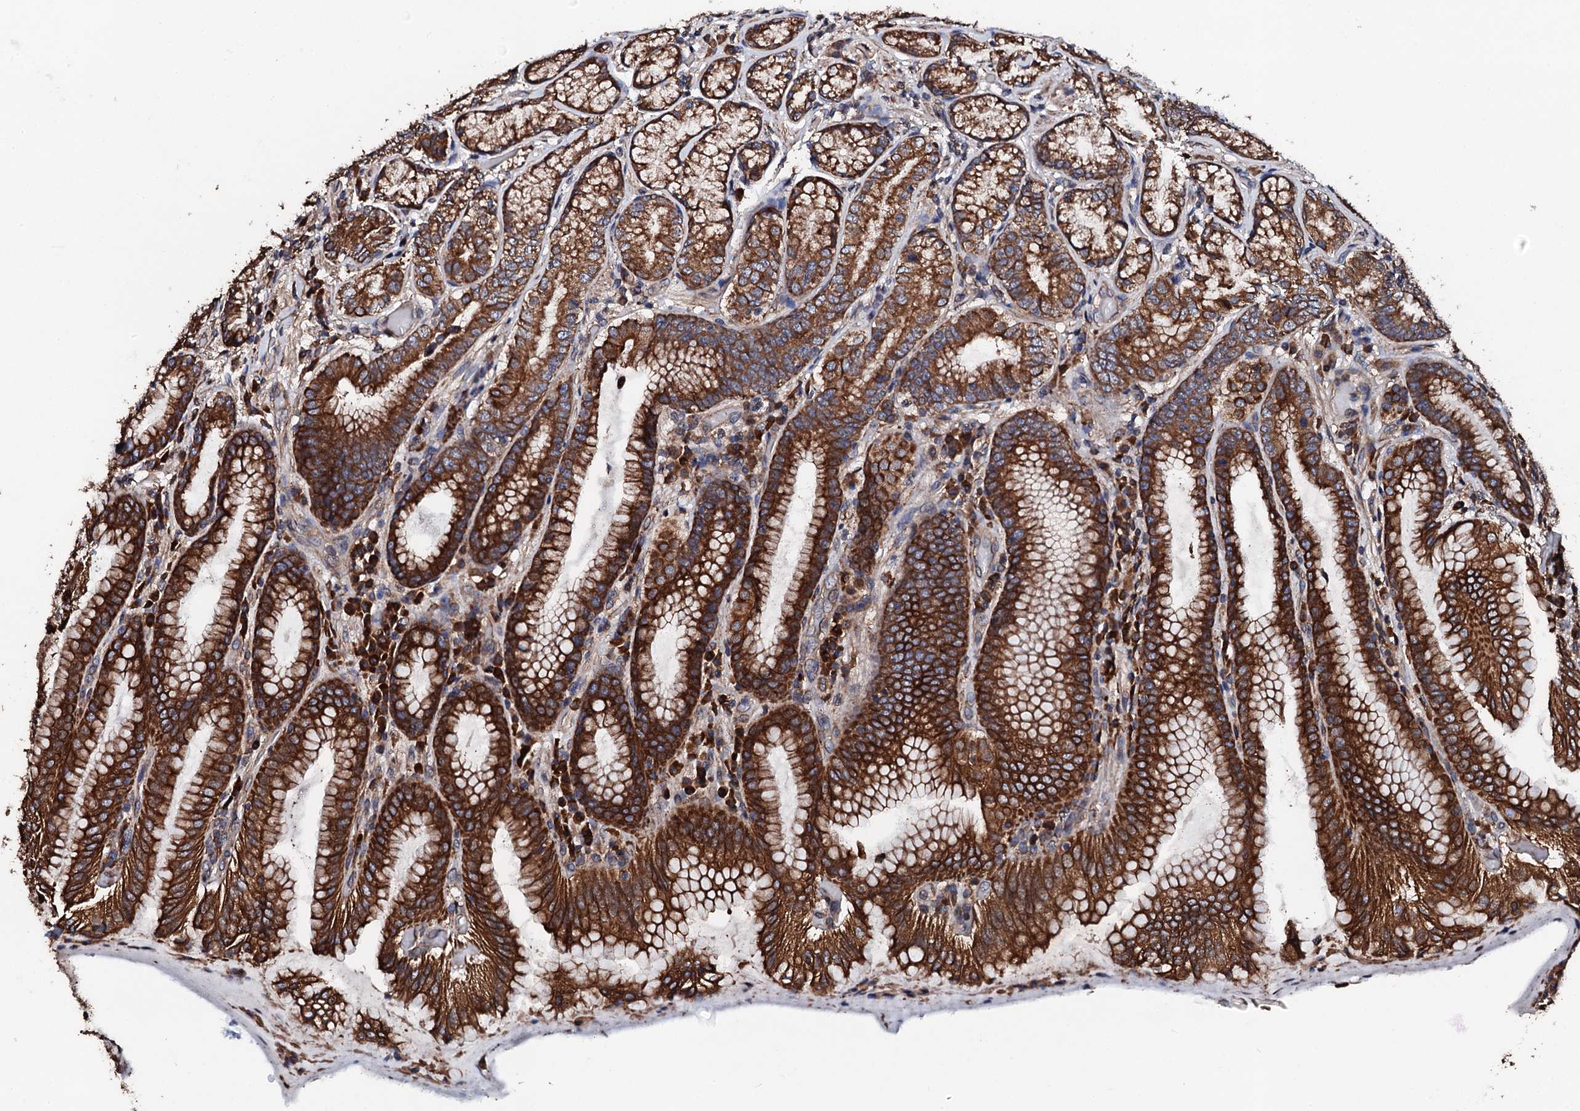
{"staining": {"intensity": "strong", "quantity": ">75%", "location": "cytoplasmic/membranous"}, "tissue": "stomach", "cell_type": "Glandular cells", "image_type": "normal", "snomed": [{"axis": "morphology", "description": "Normal tissue, NOS"}, {"axis": "topography", "description": "Stomach, upper"}, {"axis": "topography", "description": "Stomach, lower"}], "caption": "A high-resolution micrograph shows IHC staining of unremarkable stomach, which reveals strong cytoplasmic/membranous expression in about >75% of glandular cells.", "gene": "CKAP5", "patient": {"sex": "female", "age": 76}}